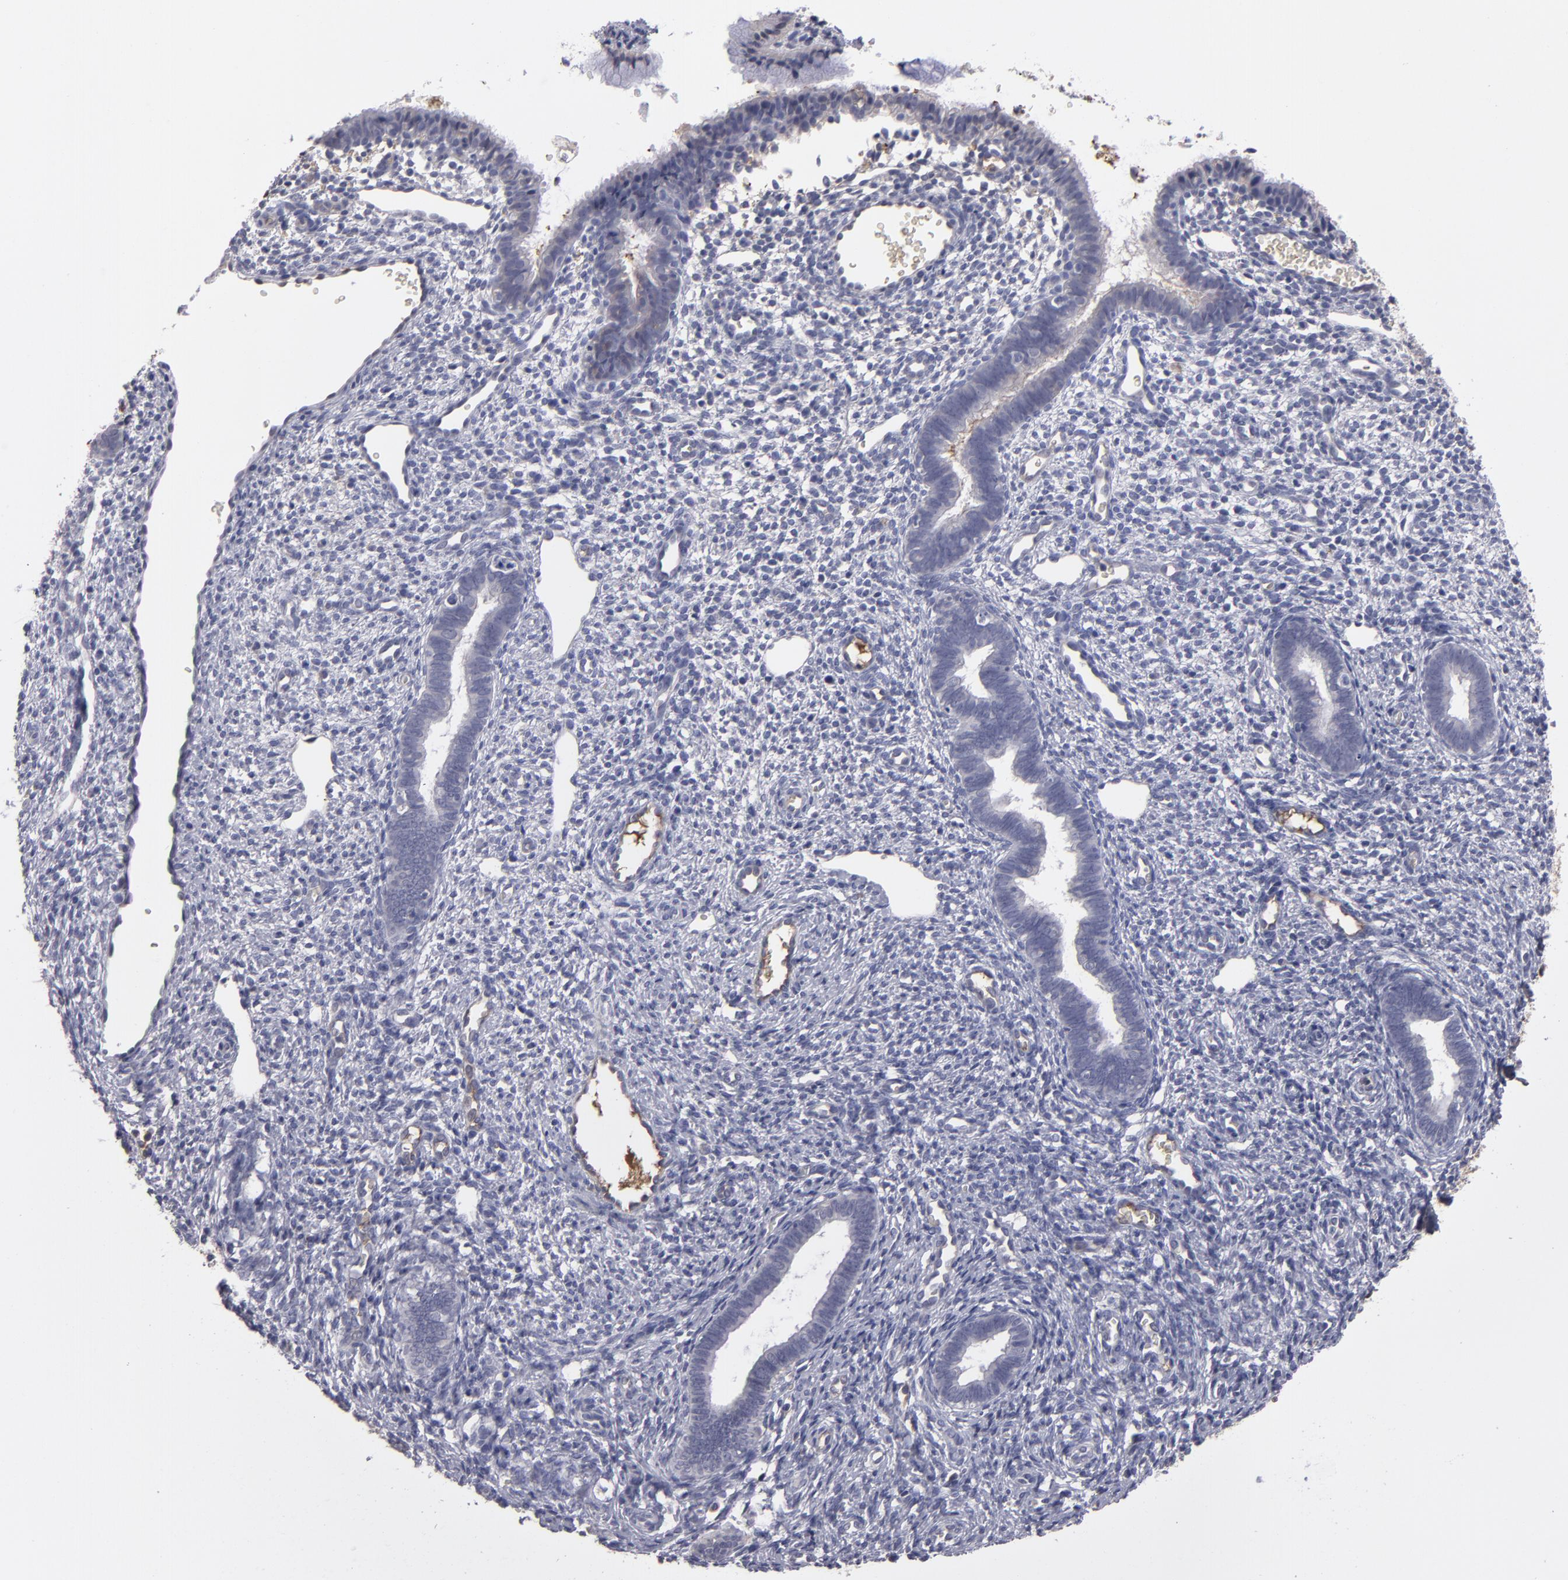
{"staining": {"intensity": "weak", "quantity": "<25%", "location": "cytoplasmic/membranous"}, "tissue": "endometrium", "cell_type": "Cells in endometrial stroma", "image_type": "normal", "snomed": [{"axis": "morphology", "description": "Normal tissue, NOS"}, {"axis": "topography", "description": "Endometrium"}], "caption": "Cells in endometrial stroma are negative for protein expression in unremarkable human endometrium. The staining is performed using DAB (3,3'-diaminobenzidine) brown chromogen with nuclei counter-stained in using hematoxylin.", "gene": "ITIH4", "patient": {"sex": "female", "age": 27}}